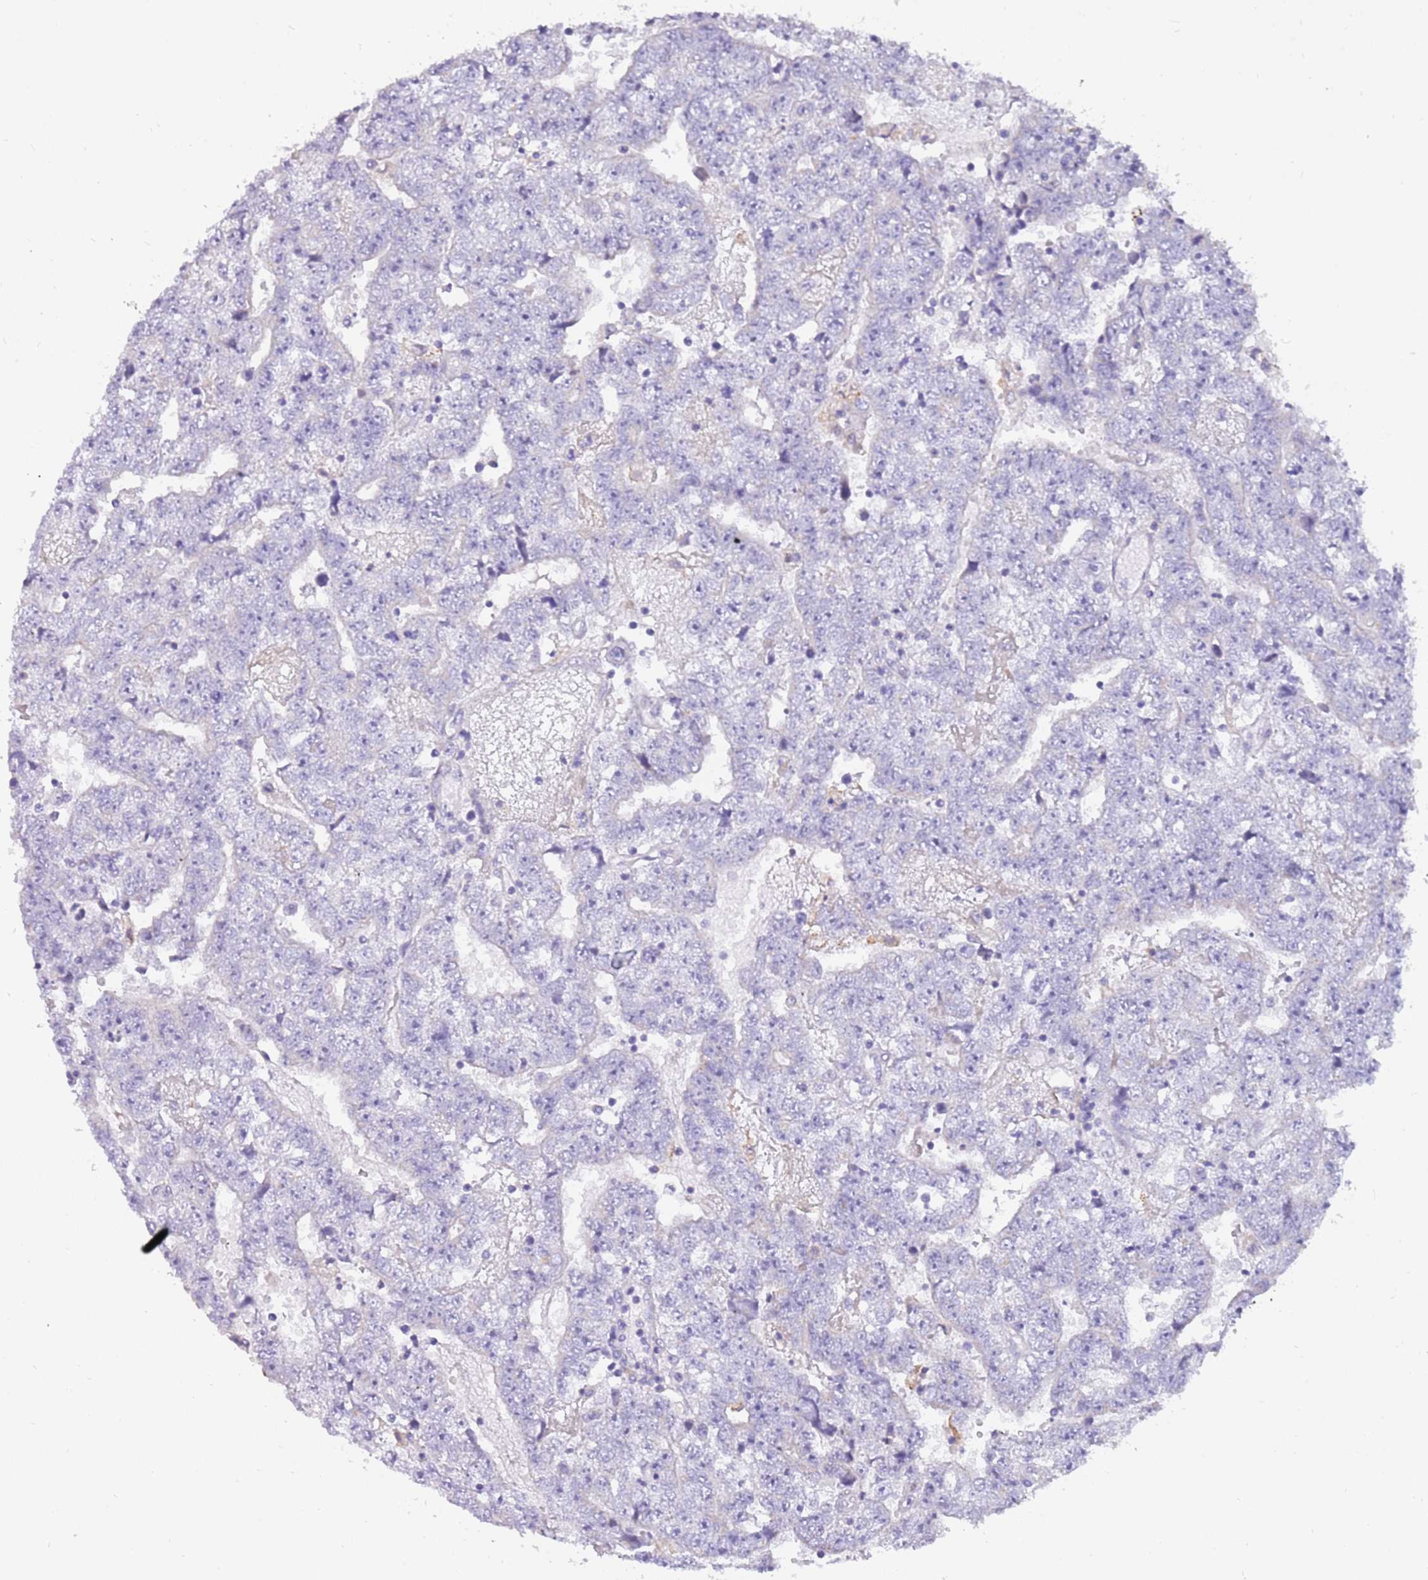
{"staining": {"intensity": "negative", "quantity": "none", "location": "none"}, "tissue": "testis cancer", "cell_type": "Tumor cells", "image_type": "cancer", "snomed": [{"axis": "morphology", "description": "Carcinoma, Embryonal, NOS"}, {"axis": "topography", "description": "Testis"}], "caption": "This photomicrograph is of testis embryonal carcinoma stained with IHC to label a protein in brown with the nuclei are counter-stained blue. There is no positivity in tumor cells.", "gene": "RHCG", "patient": {"sex": "male", "age": 25}}